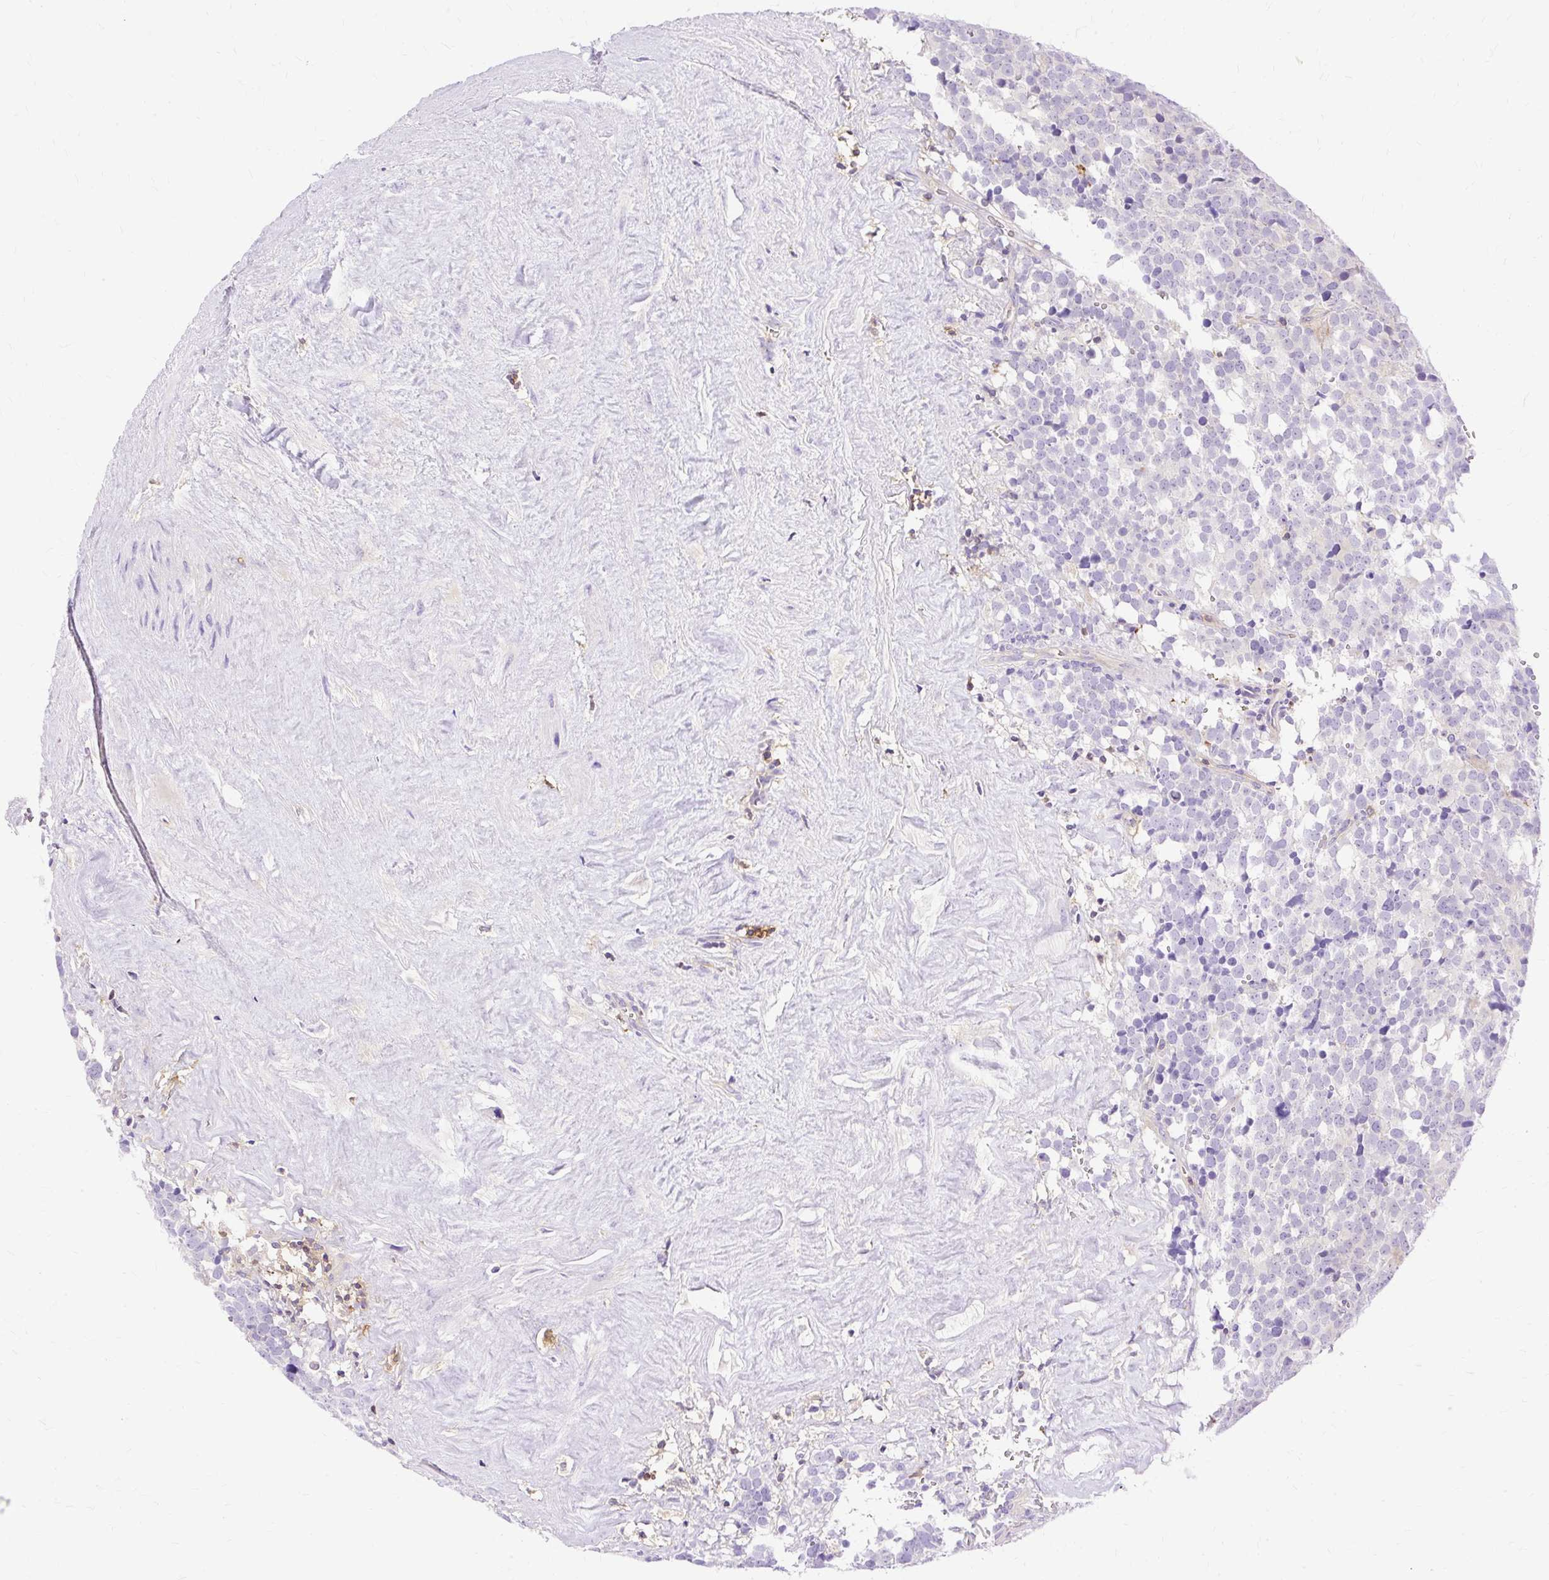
{"staining": {"intensity": "negative", "quantity": "none", "location": "none"}, "tissue": "testis cancer", "cell_type": "Tumor cells", "image_type": "cancer", "snomed": [{"axis": "morphology", "description": "Seminoma, NOS"}, {"axis": "topography", "description": "Testis"}], "caption": "Testis cancer was stained to show a protein in brown. There is no significant staining in tumor cells. (DAB IHC visualized using brightfield microscopy, high magnification).", "gene": "TWF2", "patient": {"sex": "male", "age": 71}}